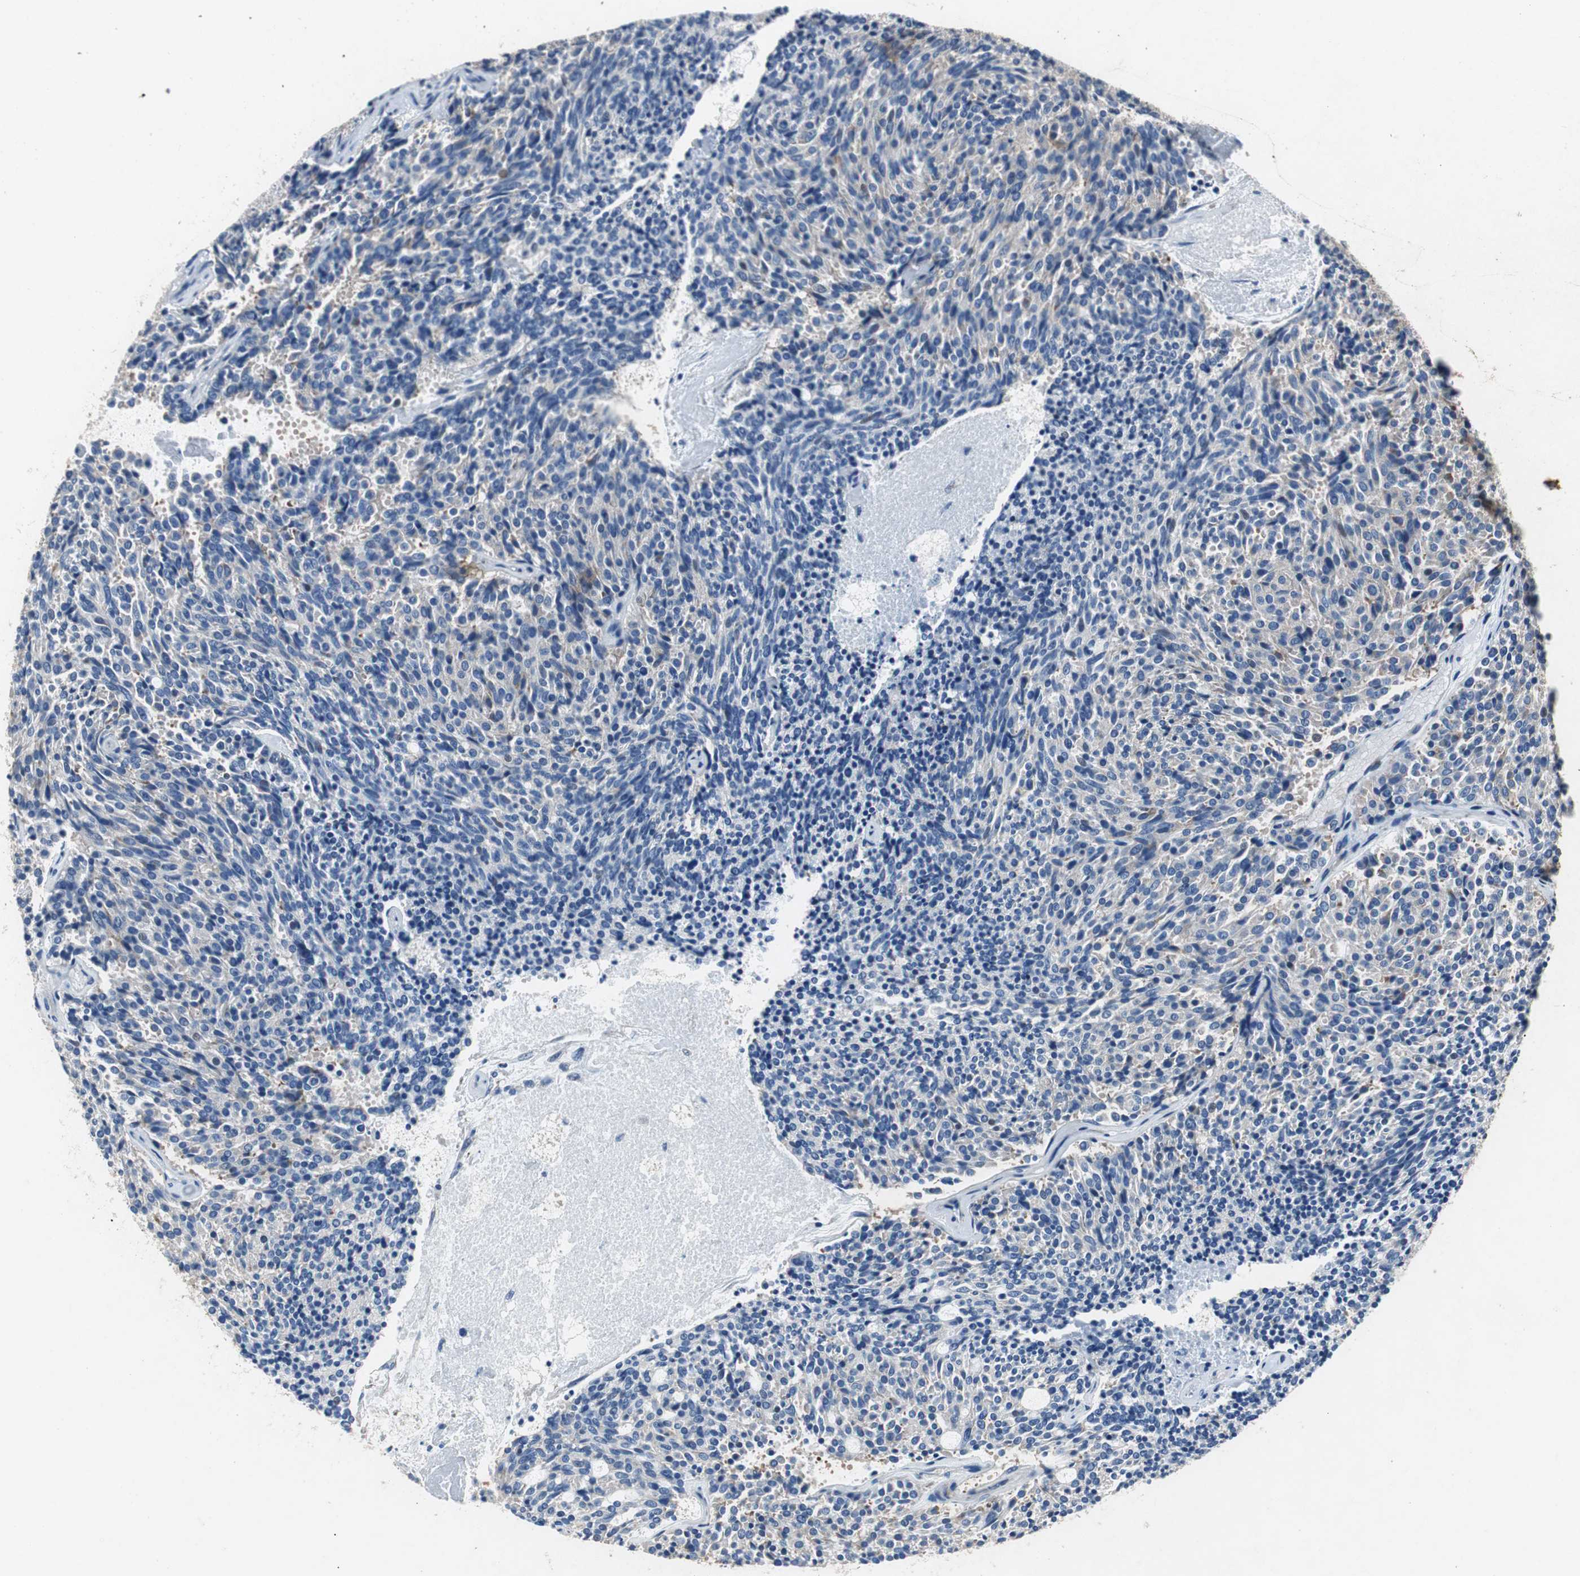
{"staining": {"intensity": "moderate", "quantity": "<25%", "location": "nuclear"}, "tissue": "carcinoid", "cell_type": "Tumor cells", "image_type": "cancer", "snomed": [{"axis": "morphology", "description": "Carcinoid, malignant, NOS"}, {"axis": "topography", "description": "Pancreas"}], "caption": "DAB immunohistochemical staining of carcinoid (malignant) demonstrates moderate nuclear protein positivity in approximately <25% of tumor cells.", "gene": "RPL35", "patient": {"sex": "female", "age": 54}}